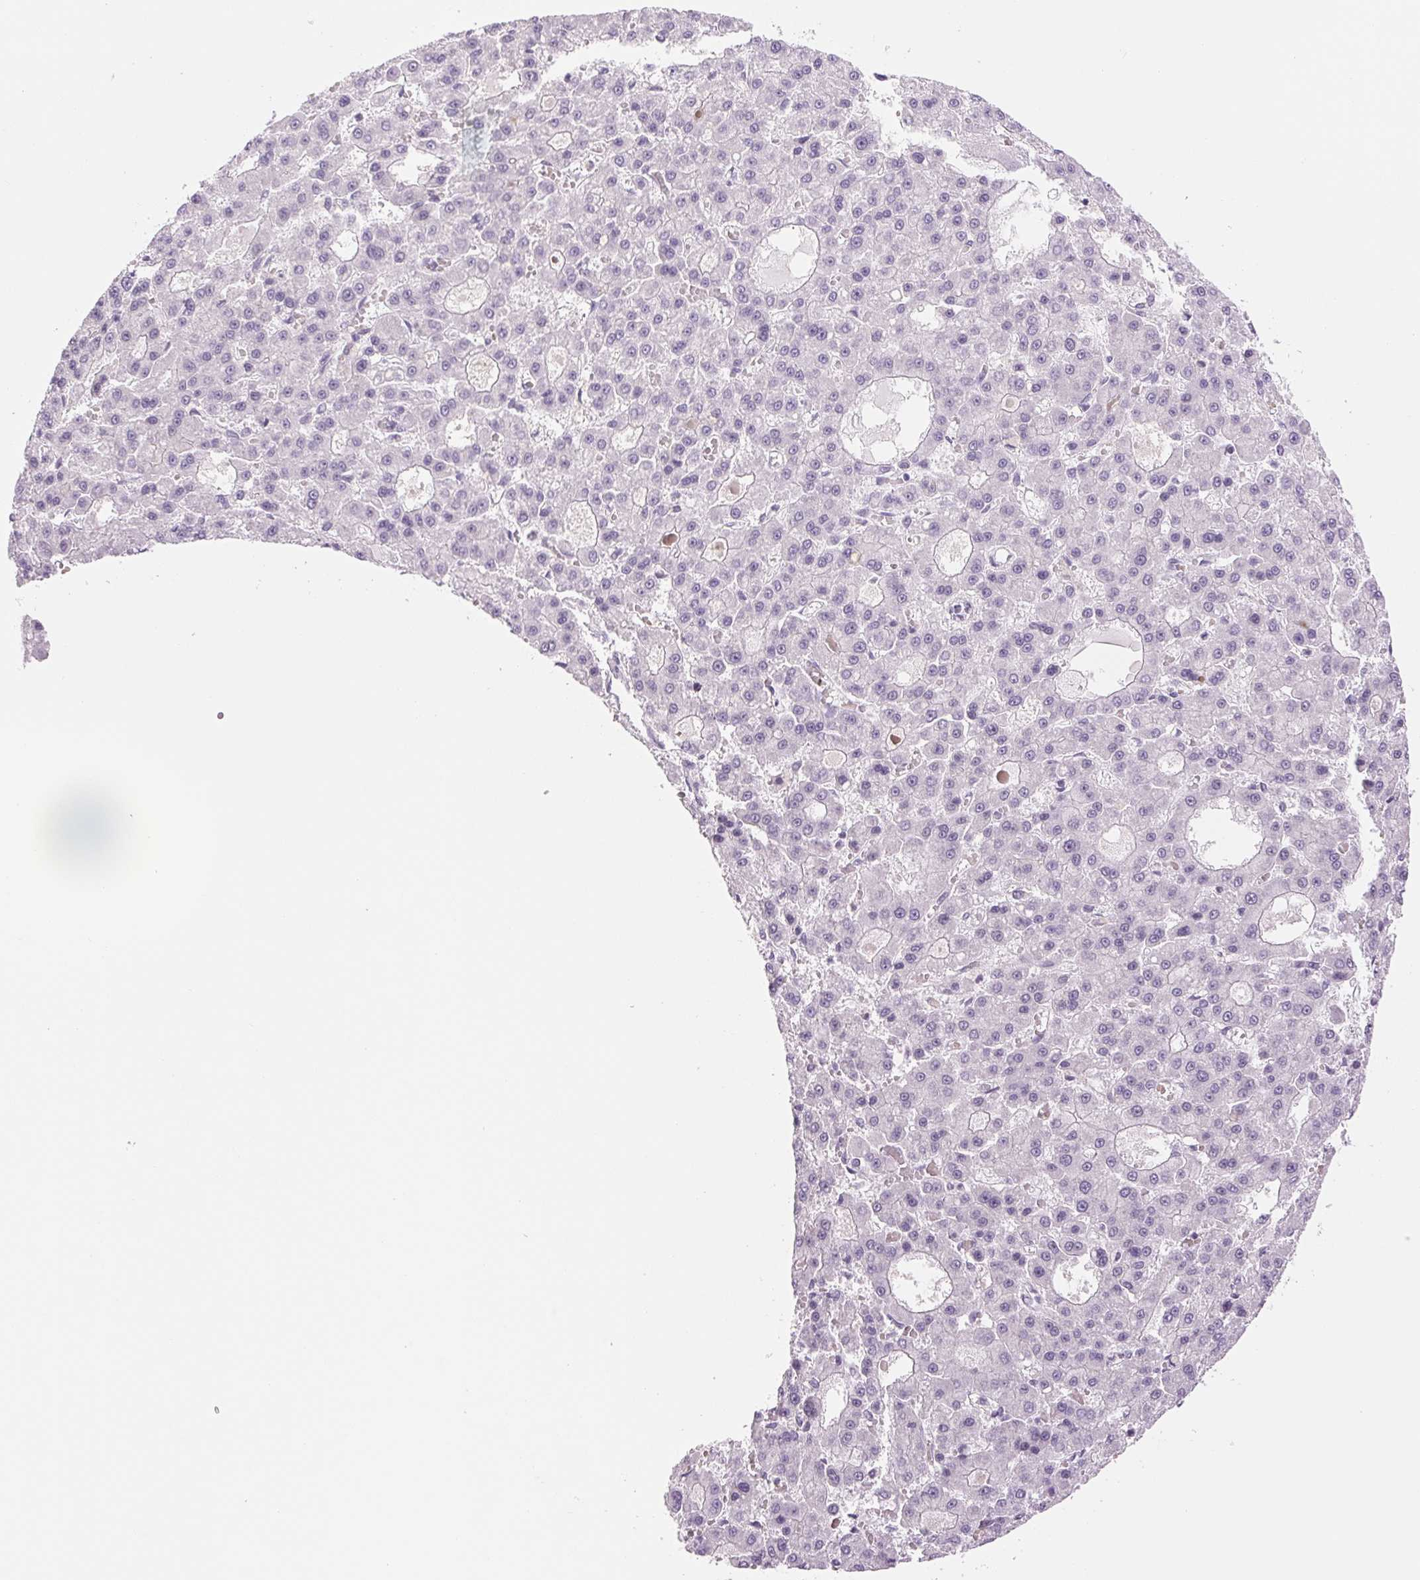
{"staining": {"intensity": "negative", "quantity": "none", "location": "none"}, "tissue": "liver cancer", "cell_type": "Tumor cells", "image_type": "cancer", "snomed": [{"axis": "morphology", "description": "Carcinoma, Hepatocellular, NOS"}, {"axis": "topography", "description": "Liver"}], "caption": "Tumor cells show no significant staining in liver cancer (hepatocellular carcinoma).", "gene": "ZC3H14", "patient": {"sex": "male", "age": 70}}